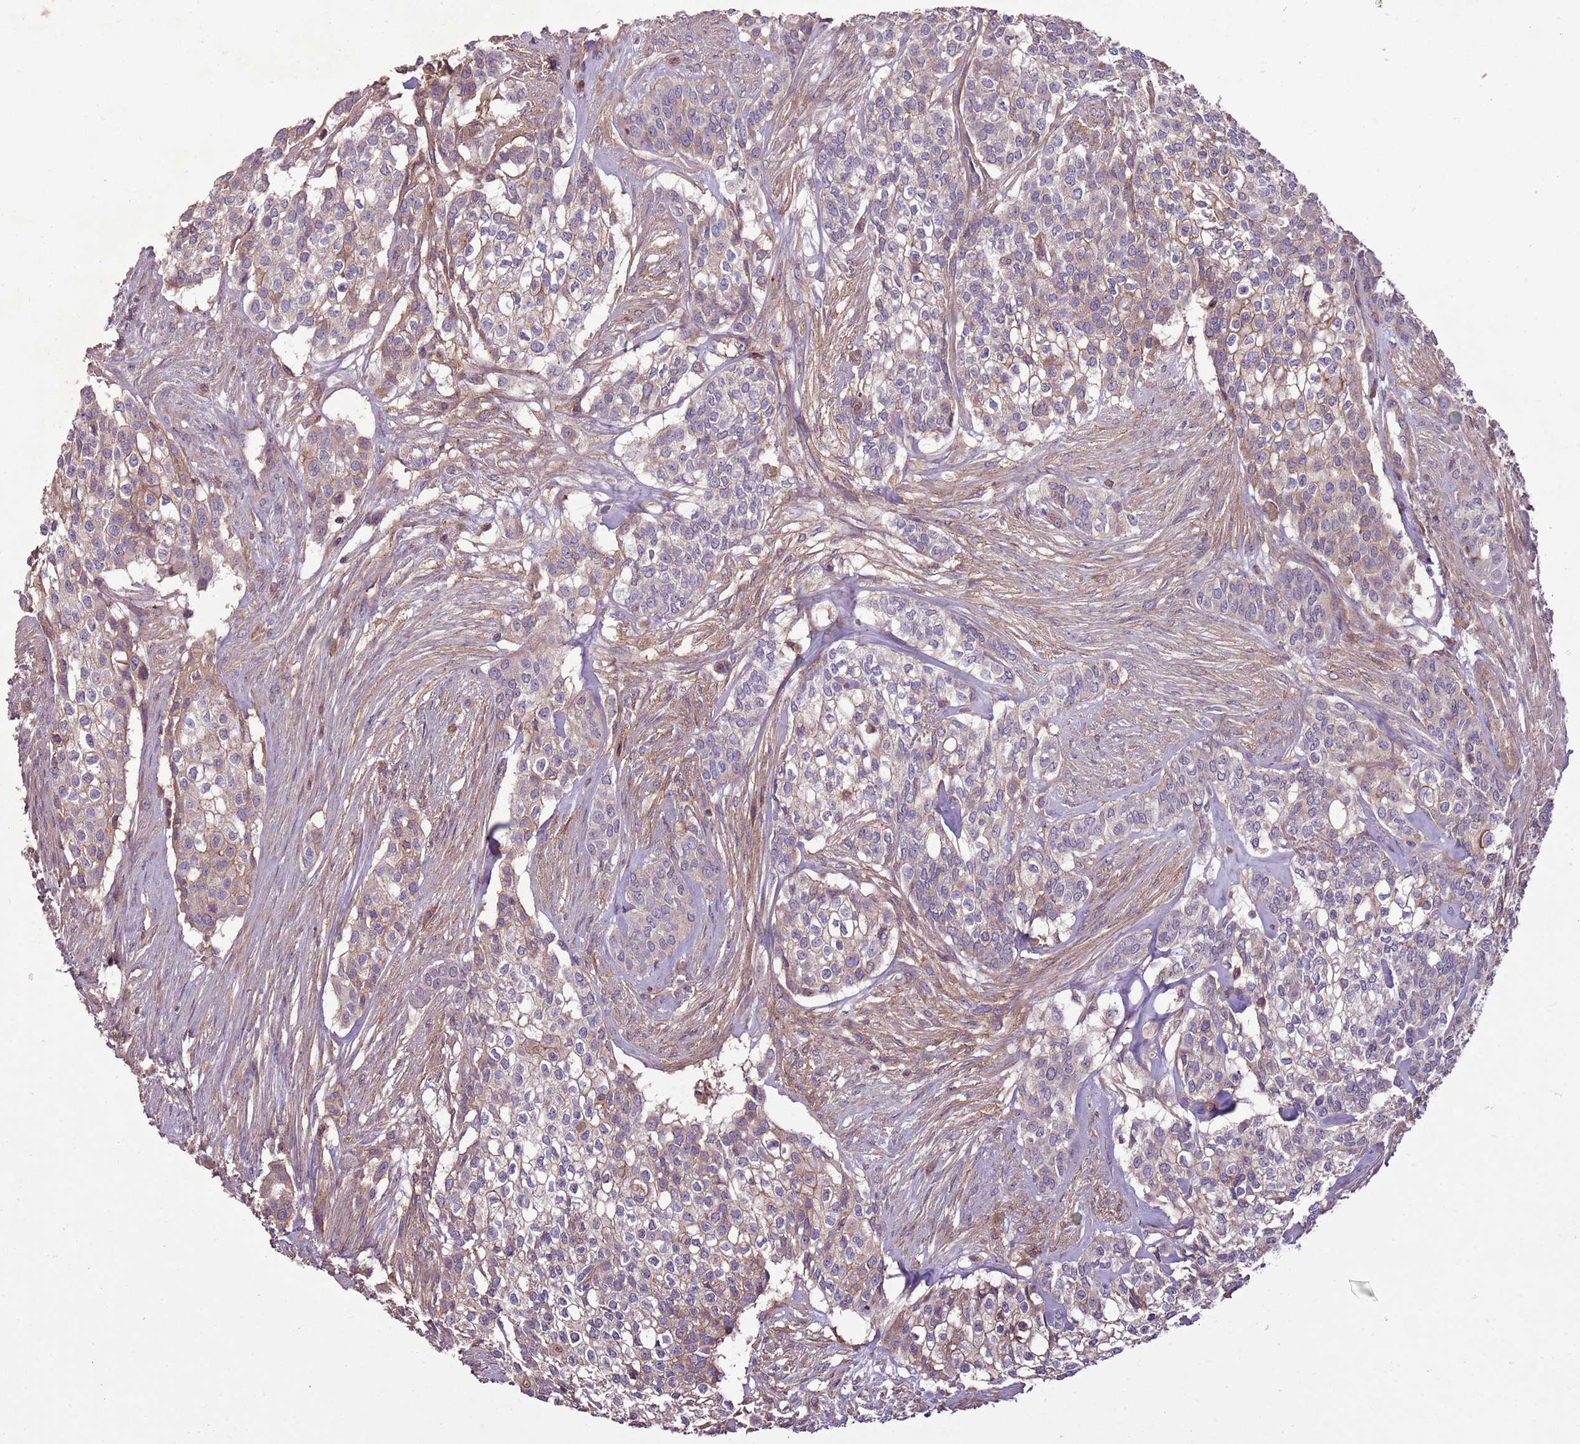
{"staining": {"intensity": "weak", "quantity": "<25%", "location": "cytoplasmic/membranous"}, "tissue": "head and neck cancer", "cell_type": "Tumor cells", "image_type": "cancer", "snomed": [{"axis": "morphology", "description": "Adenocarcinoma, NOS"}, {"axis": "topography", "description": "Head-Neck"}], "caption": "Immunohistochemistry micrograph of neoplastic tissue: human head and neck adenocarcinoma stained with DAB (3,3'-diaminobenzidine) reveals no significant protein positivity in tumor cells.", "gene": "ANKRD24", "patient": {"sex": "male", "age": 81}}